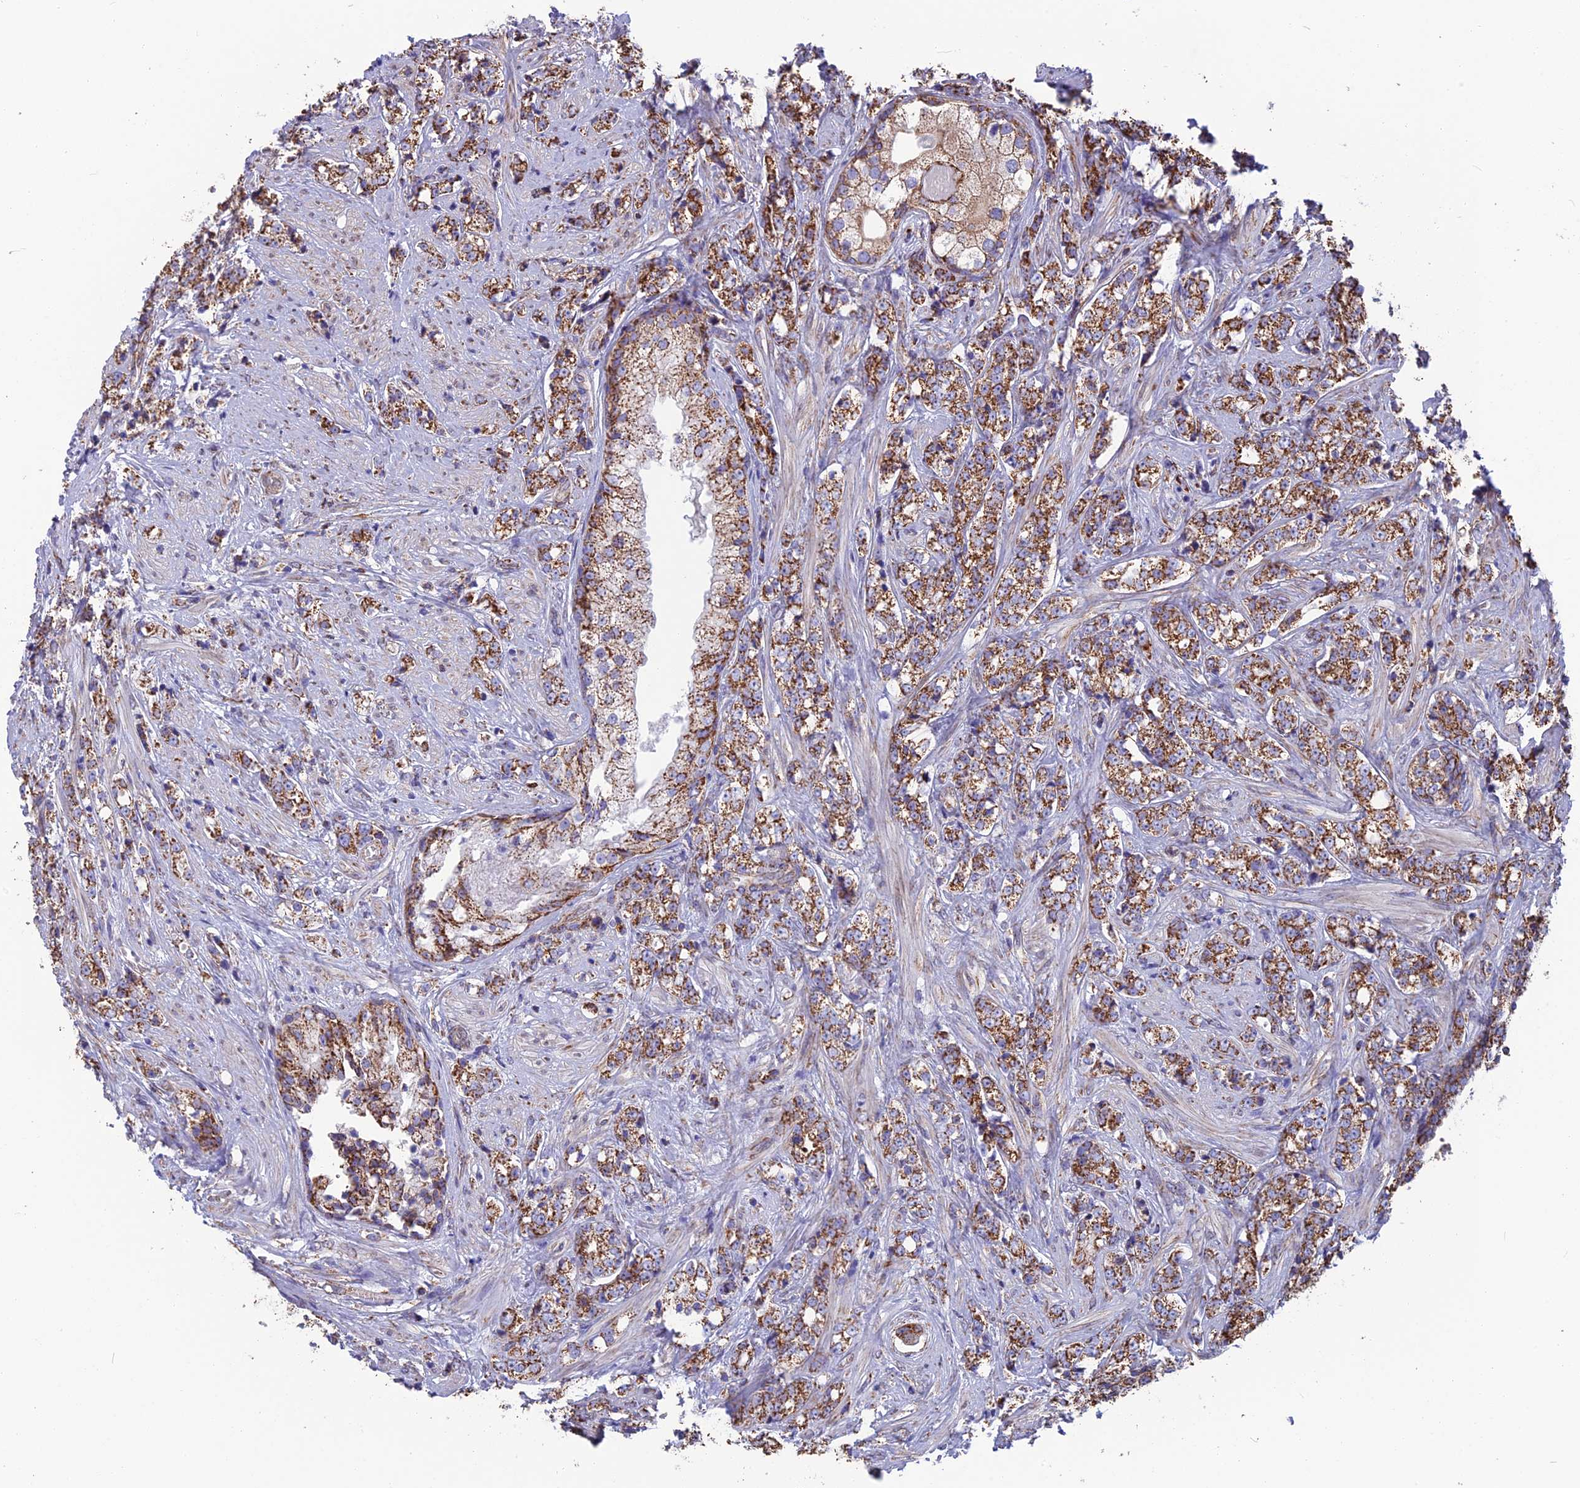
{"staining": {"intensity": "strong", "quantity": "25%-75%", "location": "cytoplasmic/membranous"}, "tissue": "prostate cancer", "cell_type": "Tumor cells", "image_type": "cancer", "snomed": [{"axis": "morphology", "description": "Adenocarcinoma, High grade"}, {"axis": "topography", "description": "Prostate"}], "caption": "Tumor cells show strong cytoplasmic/membranous expression in about 25%-75% of cells in high-grade adenocarcinoma (prostate). (Stains: DAB in brown, nuclei in blue, Microscopy: brightfield microscopy at high magnification).", "gene": "CS", "patient": {"sex": "male", "age": 69}}